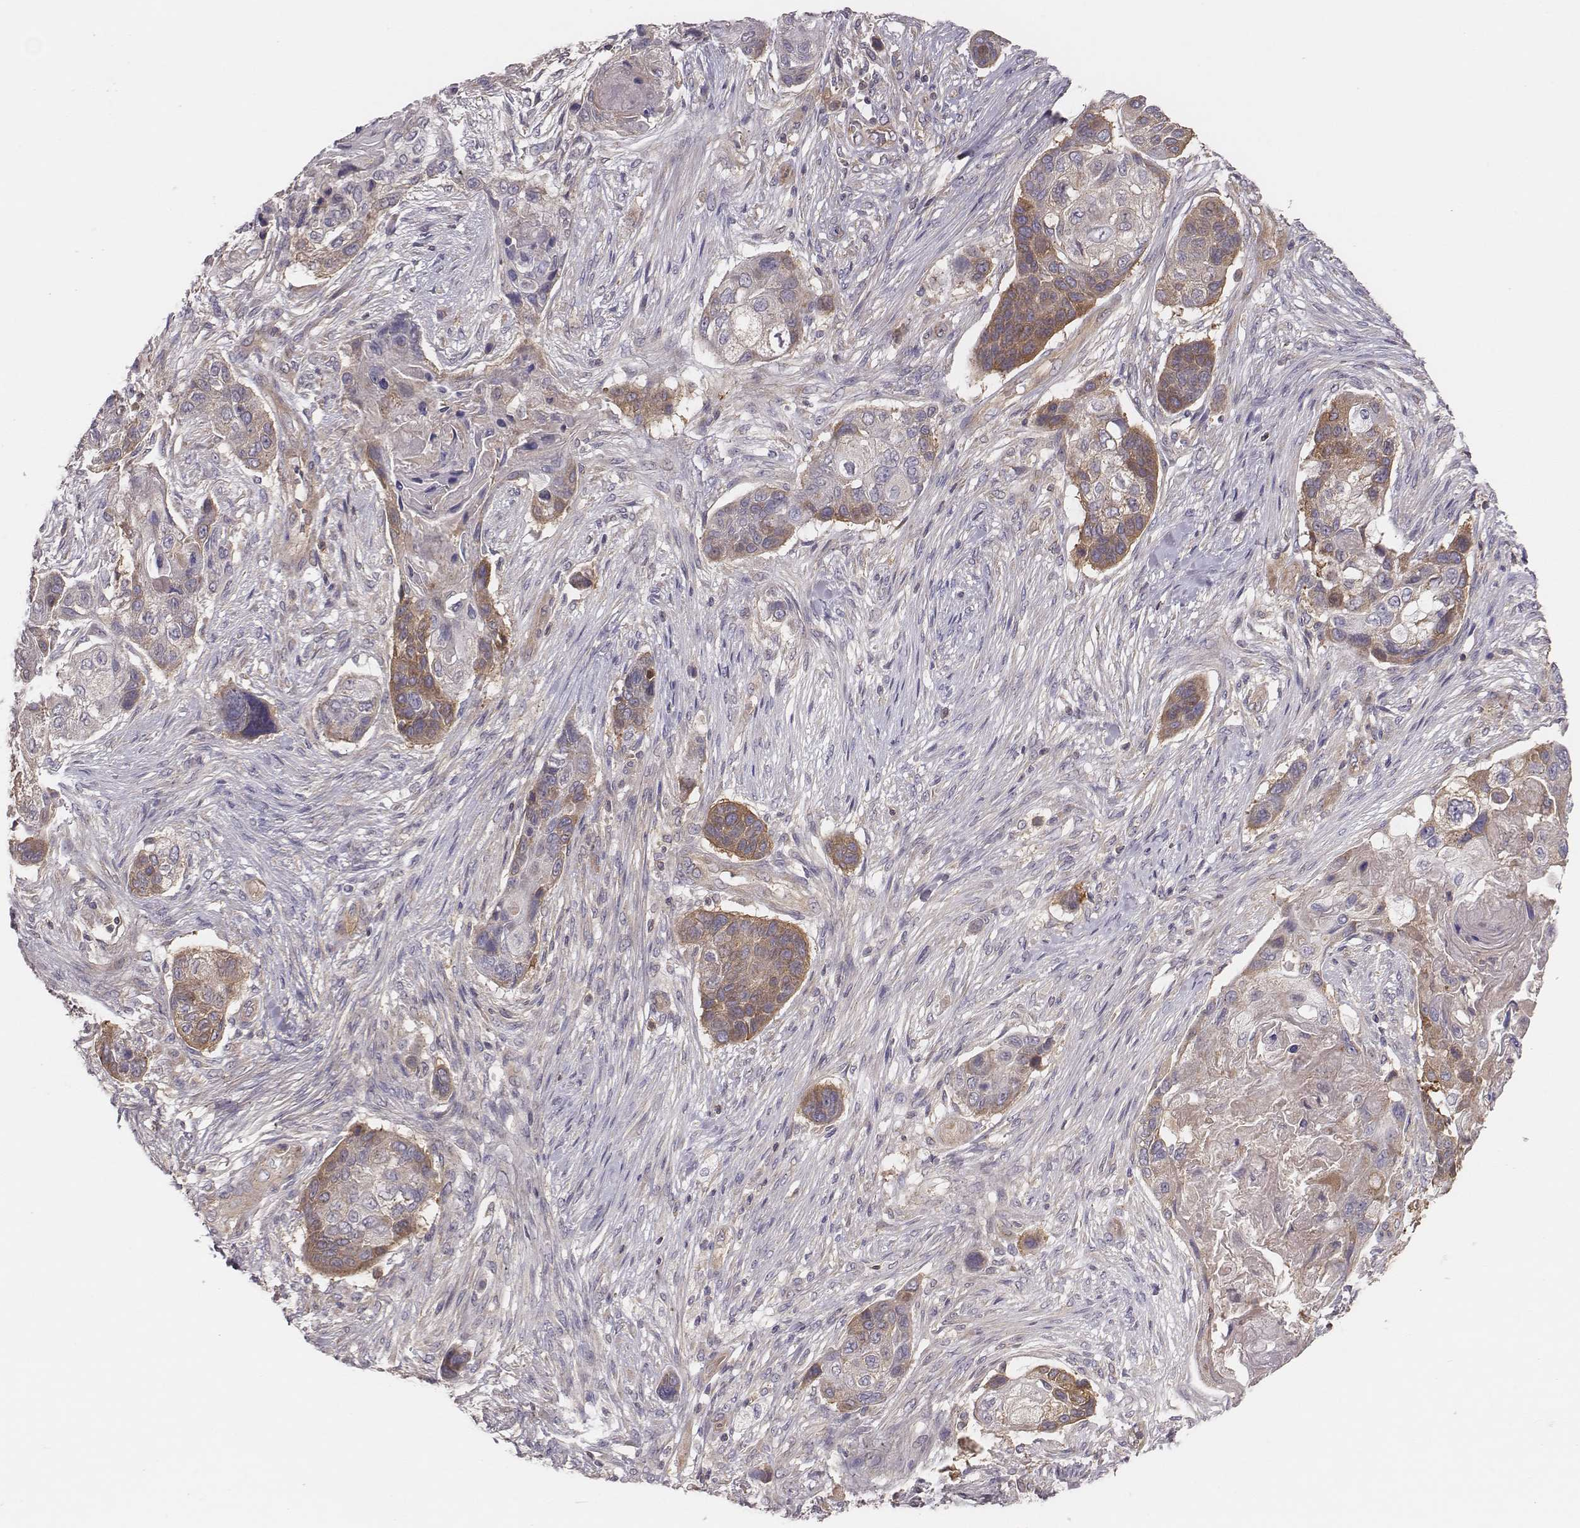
{"staining": {"intensity": "moderate", "quantity": "<25%", "location": "cytoplasmic/membranous"}, "tissue": "lung cancer", "cell_type": "Tumor cells", "image_type": "cancer", "snomed": [{"axis": "morphology", "description": "Squamous cell carcinoma, NOS"}, {"axis": "topography", "description": "Lung"}], "caption": "This is a micrograph of IHC staining of lung cancer, which shows moderate staining in the cytoplasmic/membranous of tumor cells.", "gene": "CAD", "patient": {"sex": "male", "age": 69}}